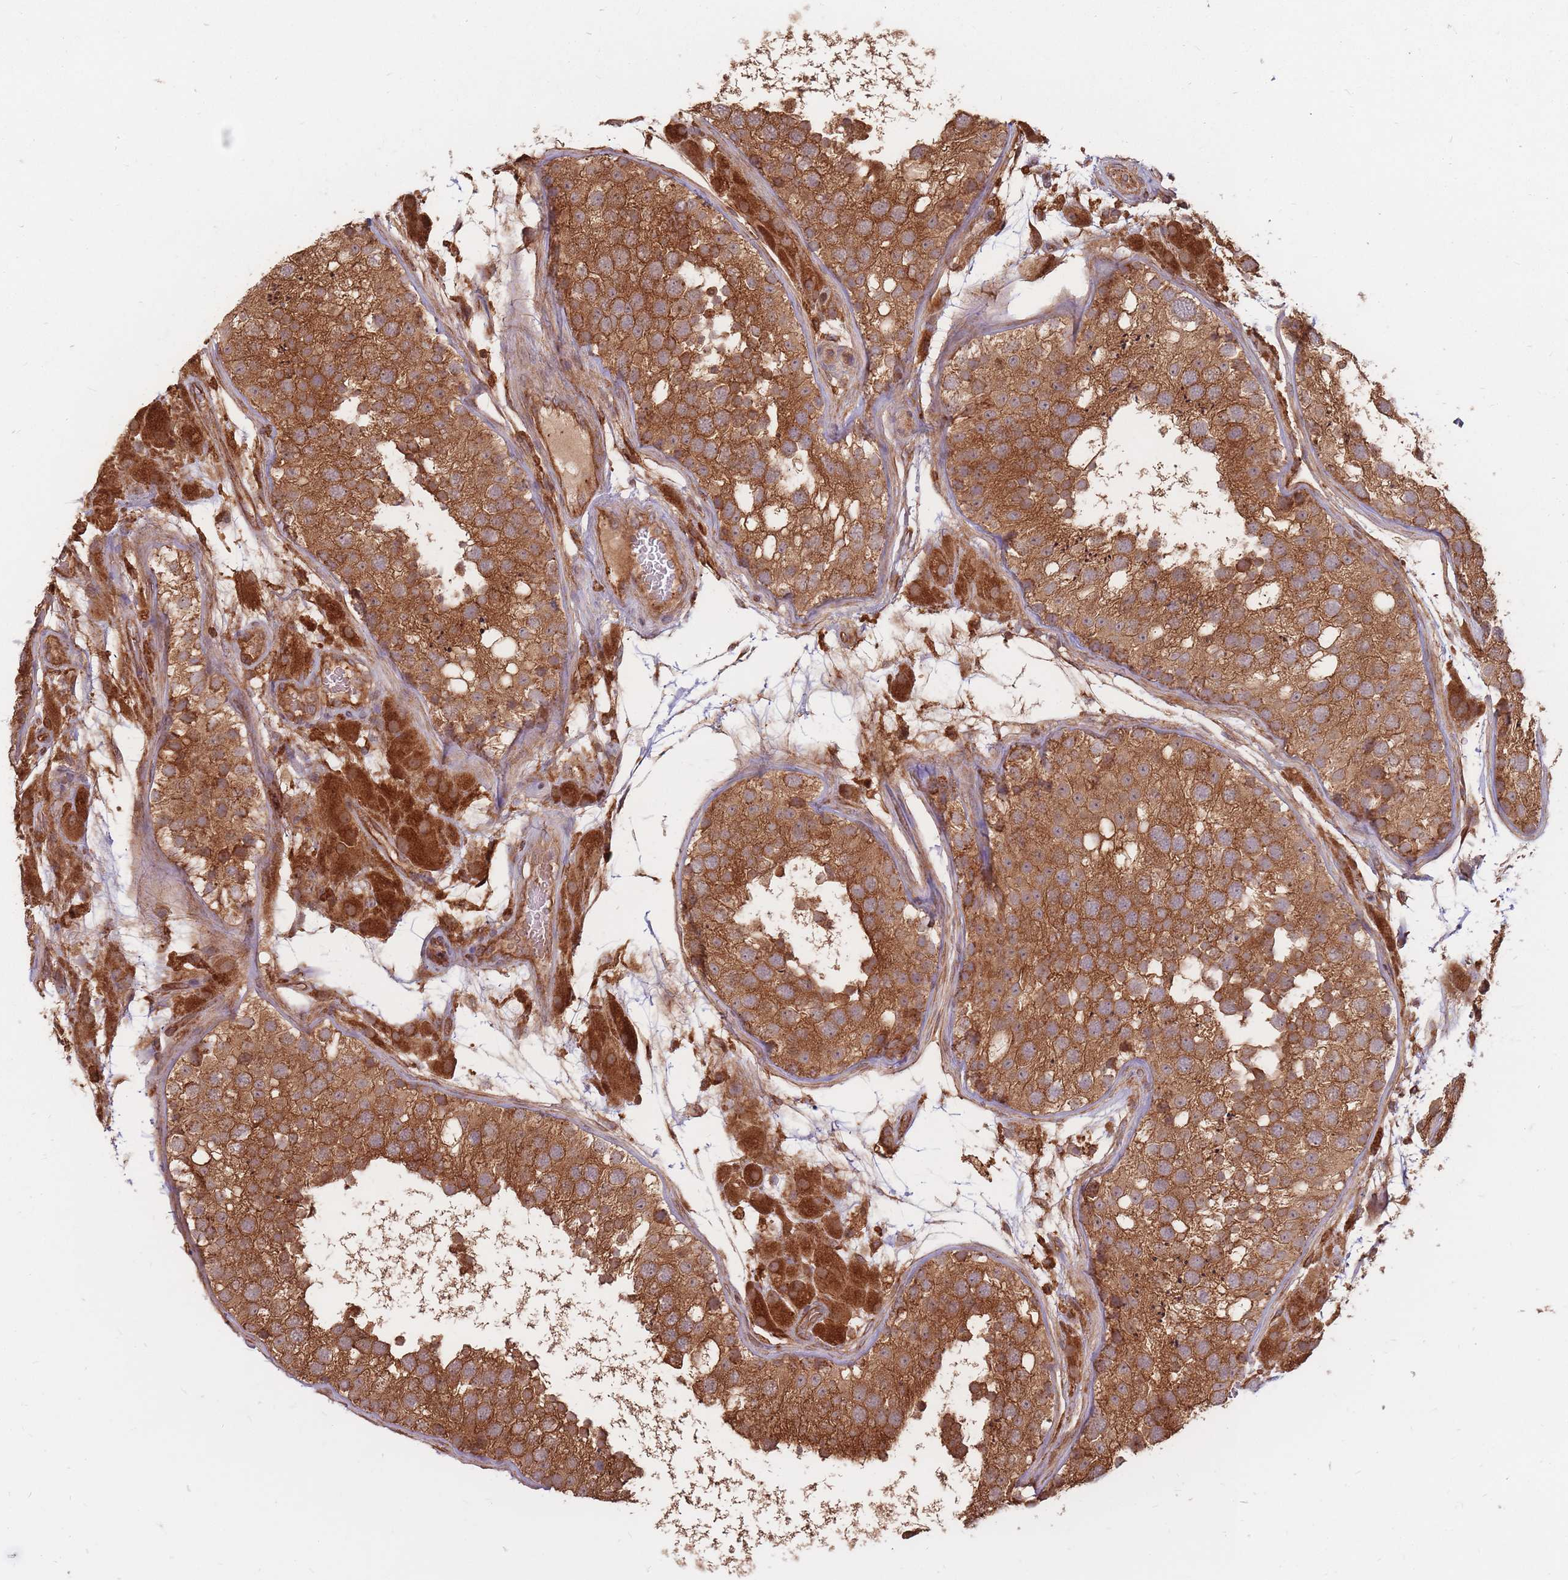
{"staining": {"intensity": "strong", "quantity": ">75%", "location": "cytoplasmic/membranous"}, "tissue": "testis", "cell_type": "Cells in seminiferous ducts", "image_type": "normal", "snomed": [{"axis": "morphology", "description": "Normal tissue, NOS"}, {"axis": "topography", "description": "Testis"}], "caption": "Immunohistochemistry staining of normal testis, which demonstrates high levels of strong cytoplasmic/membranous staining in about >75% of cells in seminiferous ducts indicating strong cytoplasmic/membranous protein expression. The staining was performed using DAB (brown) for protein detection and nuclei were counterstained in hematoxylin (blue).", "gene": "RASSF2", "patient": {"sex": "male", "age": 26}}